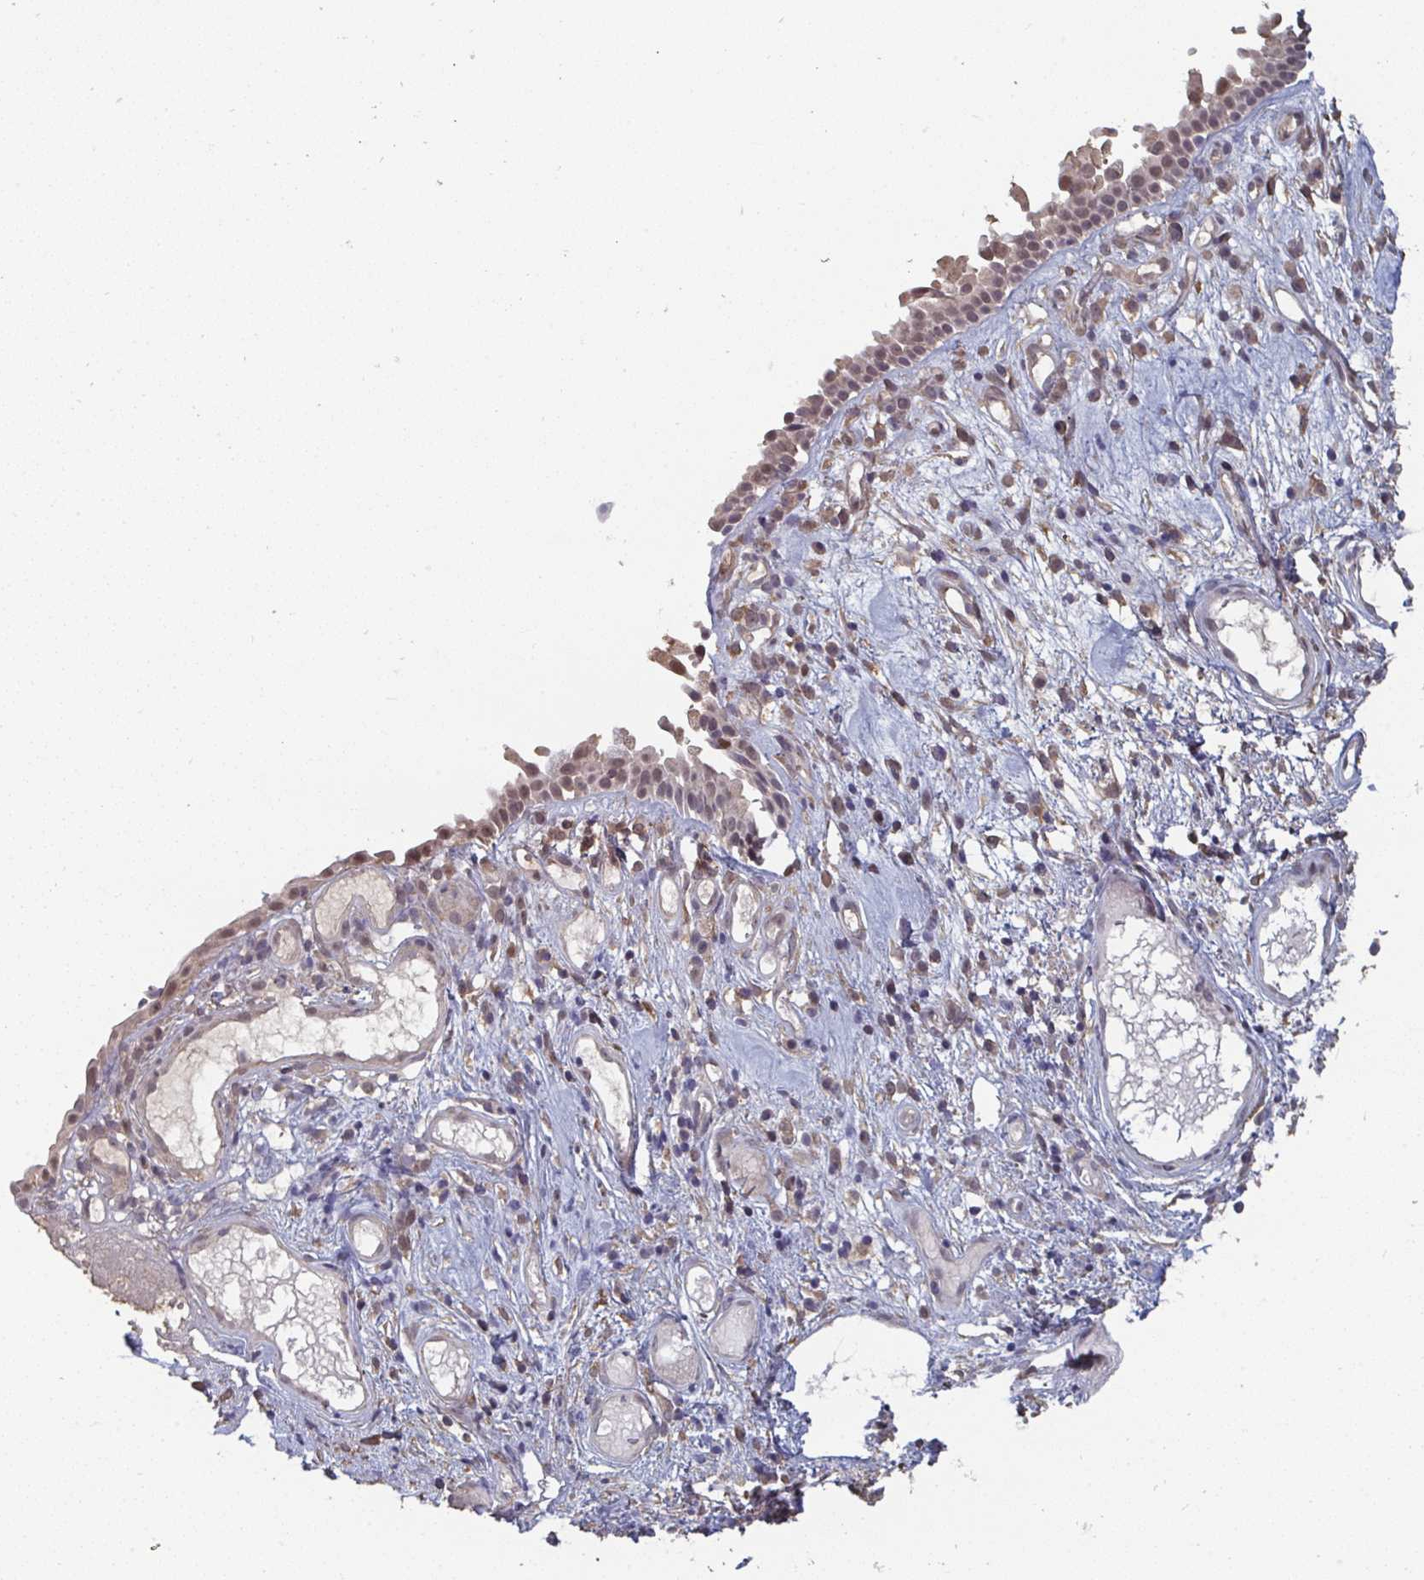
{"staining": {"intensity": "weak", "quantity": "25%-75%", "location": "nuclear"}, "tissue": "nasopharynx", "cell_type": "Respiratory epithelial cells", "image_type": "normal", "snomed": [{"axis": "morphology", "description": "Normal tissue, NOS"}, {"axis": "morphology", "description": "Inflammation, NOS"}, {"axis": "topography", "description": "Nasopharynx"}], "caption": "Nasopharynx stained with DAB (3,3'-diaminobenzidine) immunohistochemistry (IHC) reveals low levels of weak nuclear staining in about 25%-75% of respiratory epithelial cells.", "gene": "LIX1", "patient": {"sex": "male", "age": 54}}